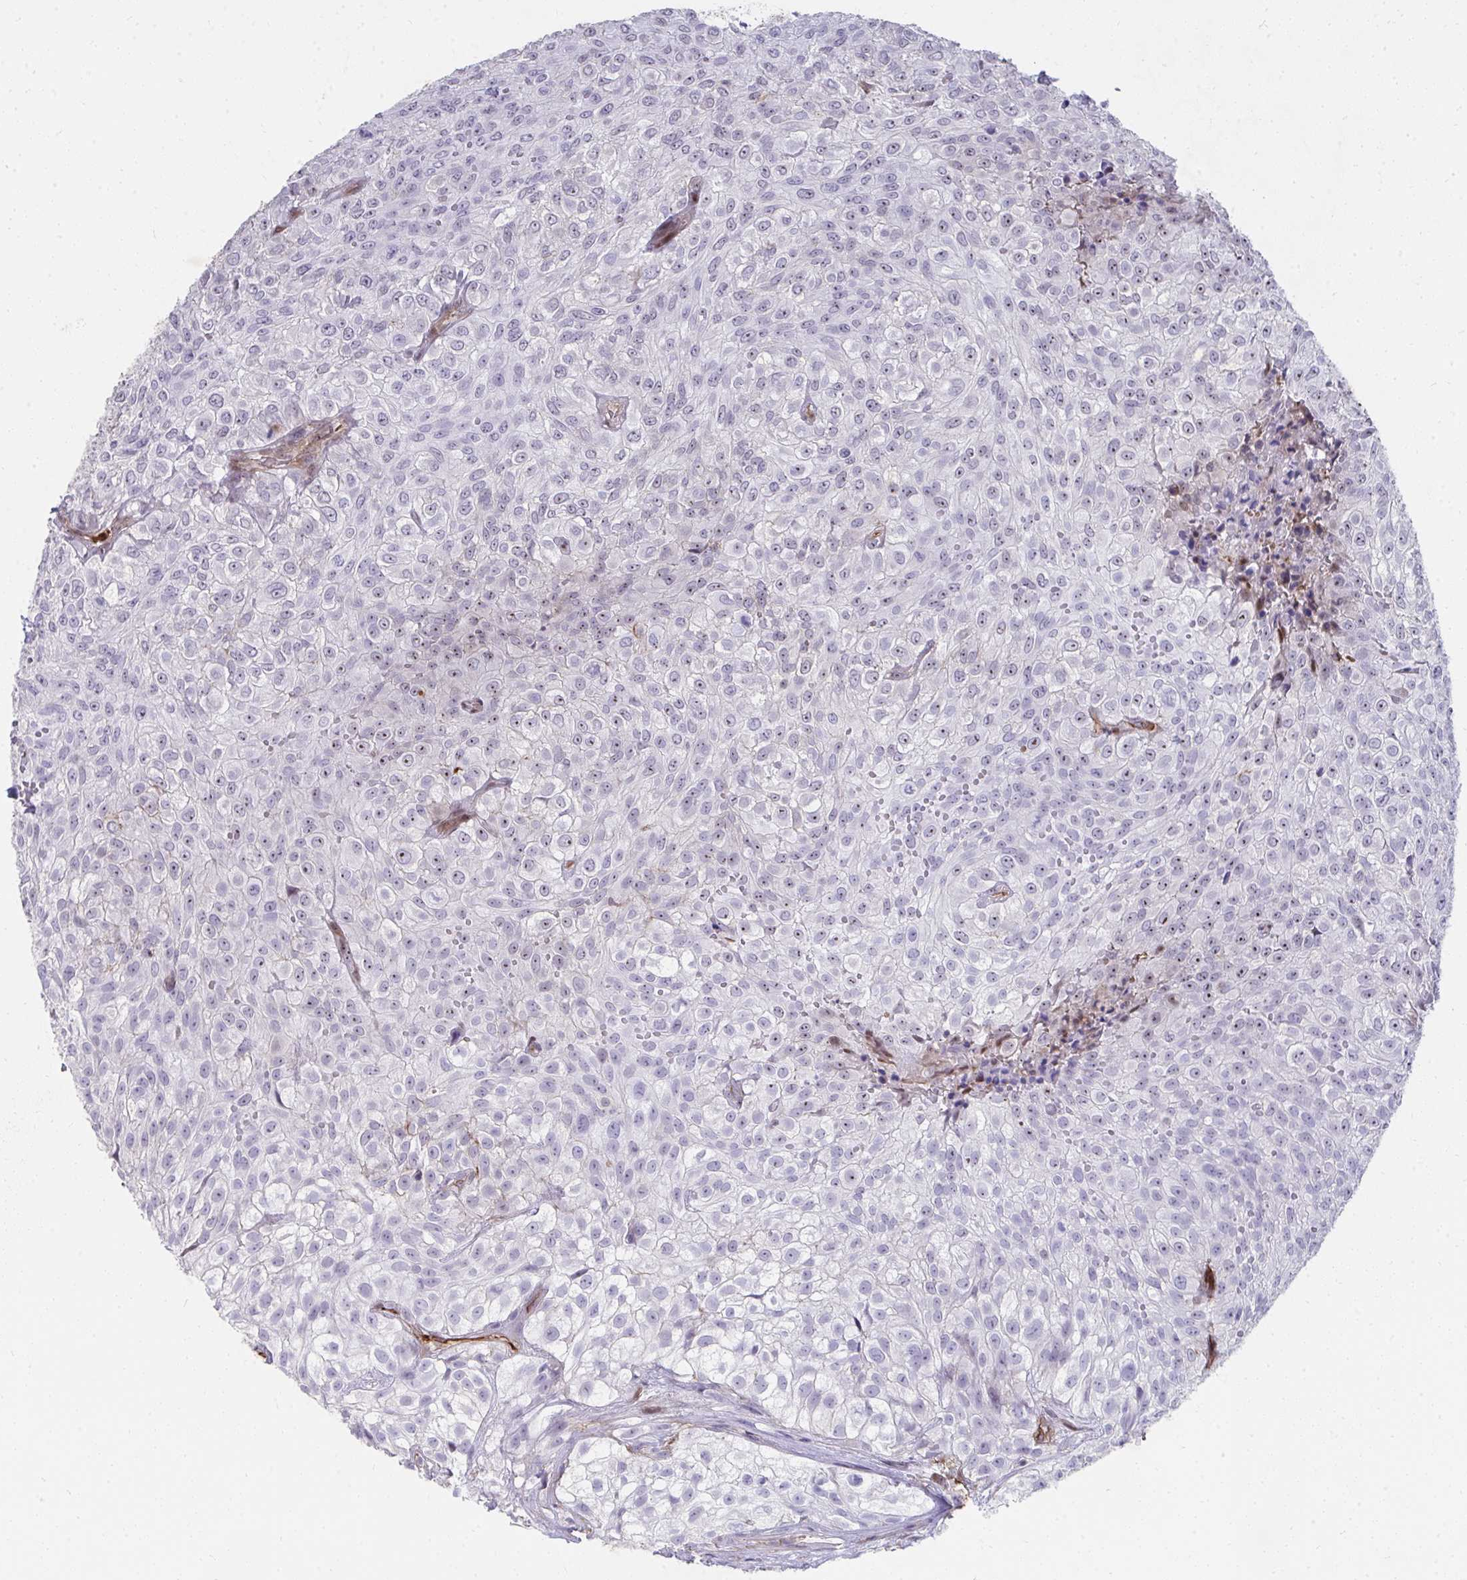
{"staining": {"intensity": "moderate", "quantity": "<25%", "location": "nuclear"}, "tissue": "urothelial cancer", "cell_type": "Tumor cells", "image_type": "cancer", "snomed": [{"axis": "morphology", "description": "Urothelial carcinoma, High grade"}, {"axis": "topography", "description": "Urinary bladder"}], "caption": "The image displays immunohistochemical staining of high-grade urothelial carcinoma. There is moderate nuclear staining is seen in approximately <25% of tumor cells. The staining was performed using DAB, with brown indicating positive protein expression. Nuclei are stained blue with hematoxylin.", "gene": "FOXN3", "patient": {"sex": "male", "age": 56}}